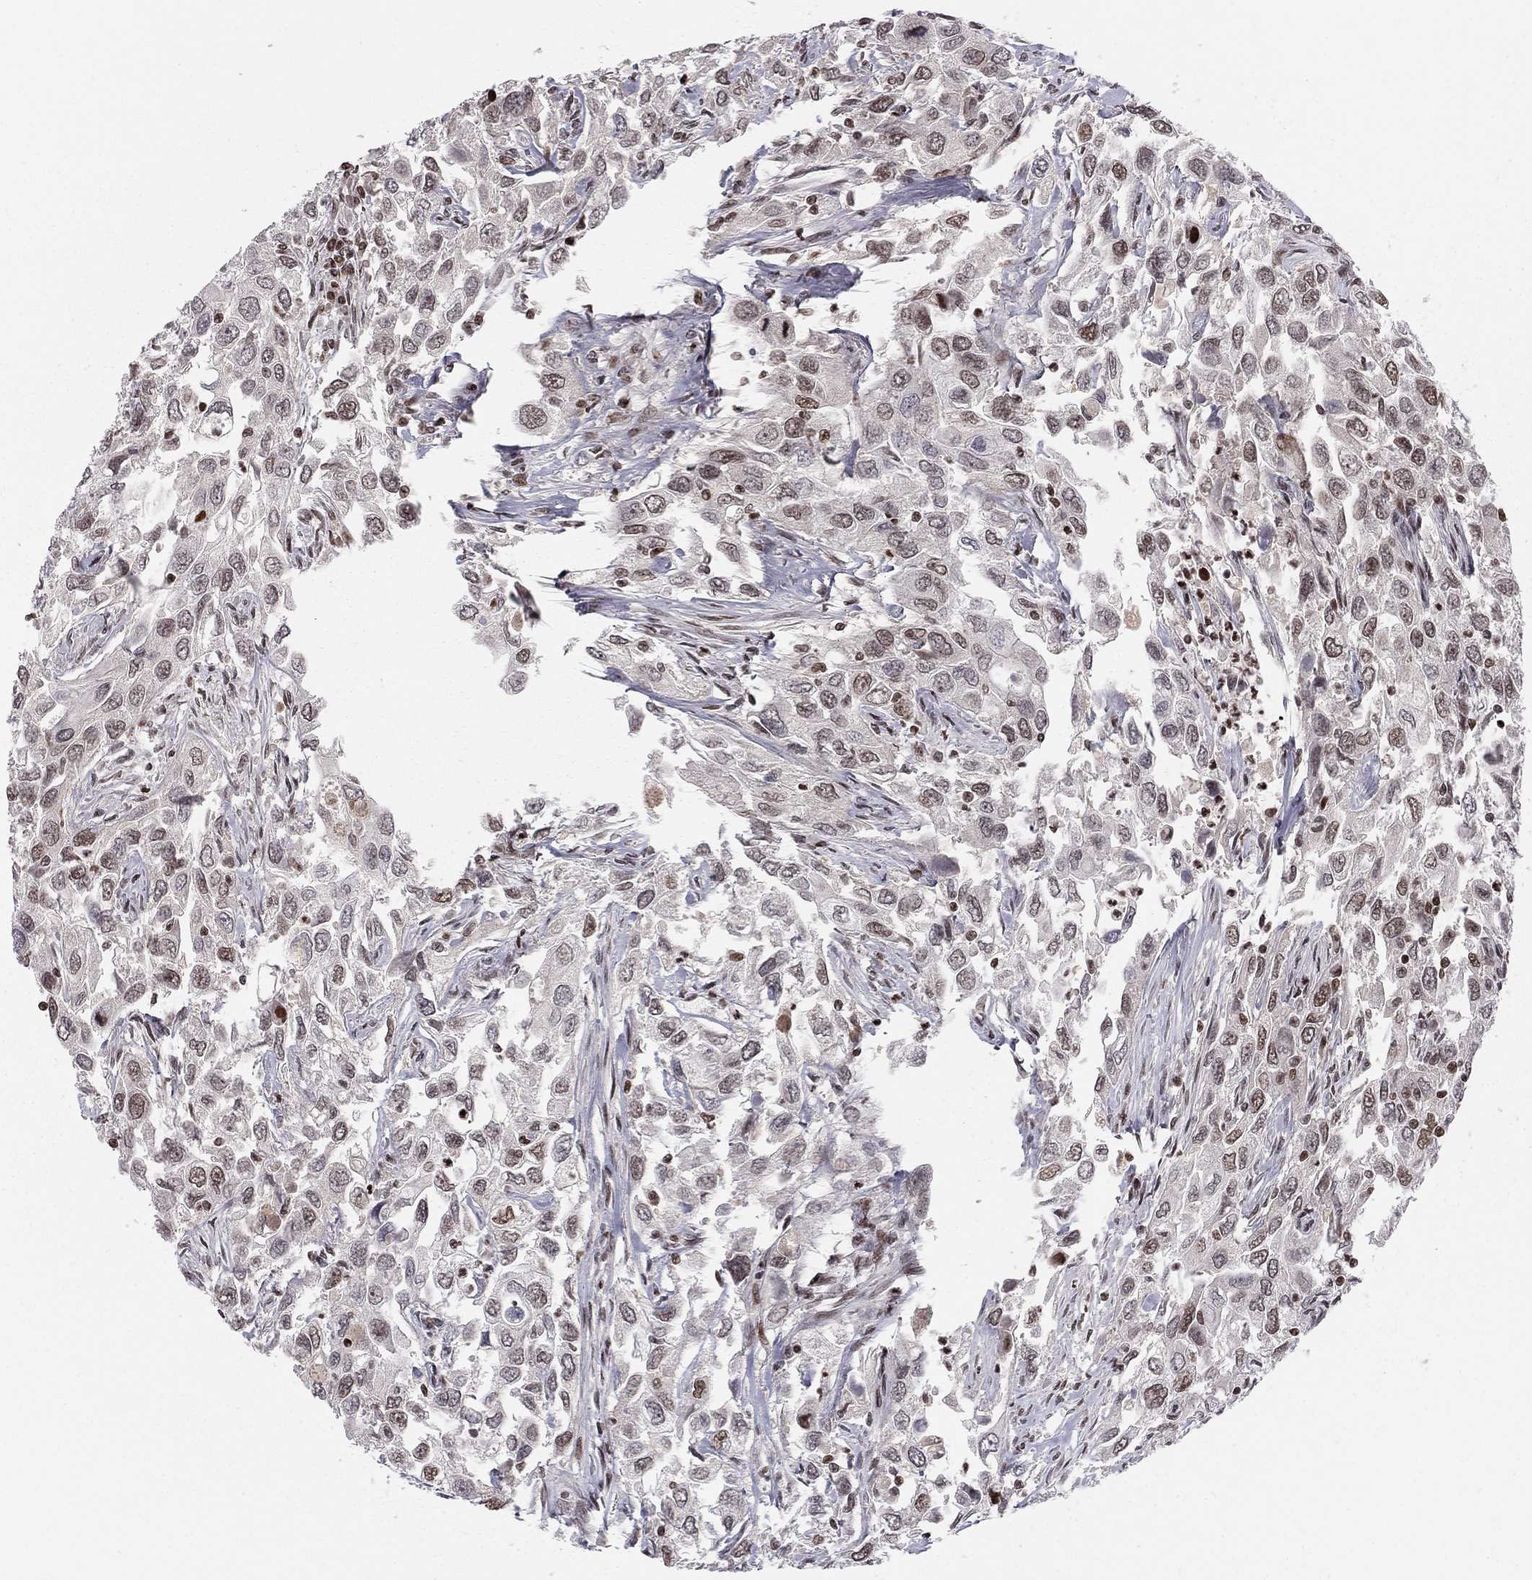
{"staining": {"intensity": "moderate", "quantity": "25%-75%", "location": "nuclear"}, "tissue": "urothelial cancer", "cell_type": "Tumor cells", "image_type": "cancer", "snomed": [{"axis": "morphology", "description": "Urothelial carcinoma, High grade"}, {"axis": "topography", "description": "Urinary bladder"}], "caption": "Moderate nuclear protein staining is seen in about 25%-75% of tumor cells in urothelial cancer. (Brightfield microscopy of DAB IHC at high magnification).", "gene": "RNASEH2C", "patient": {"sex": "male", "age": 76}}